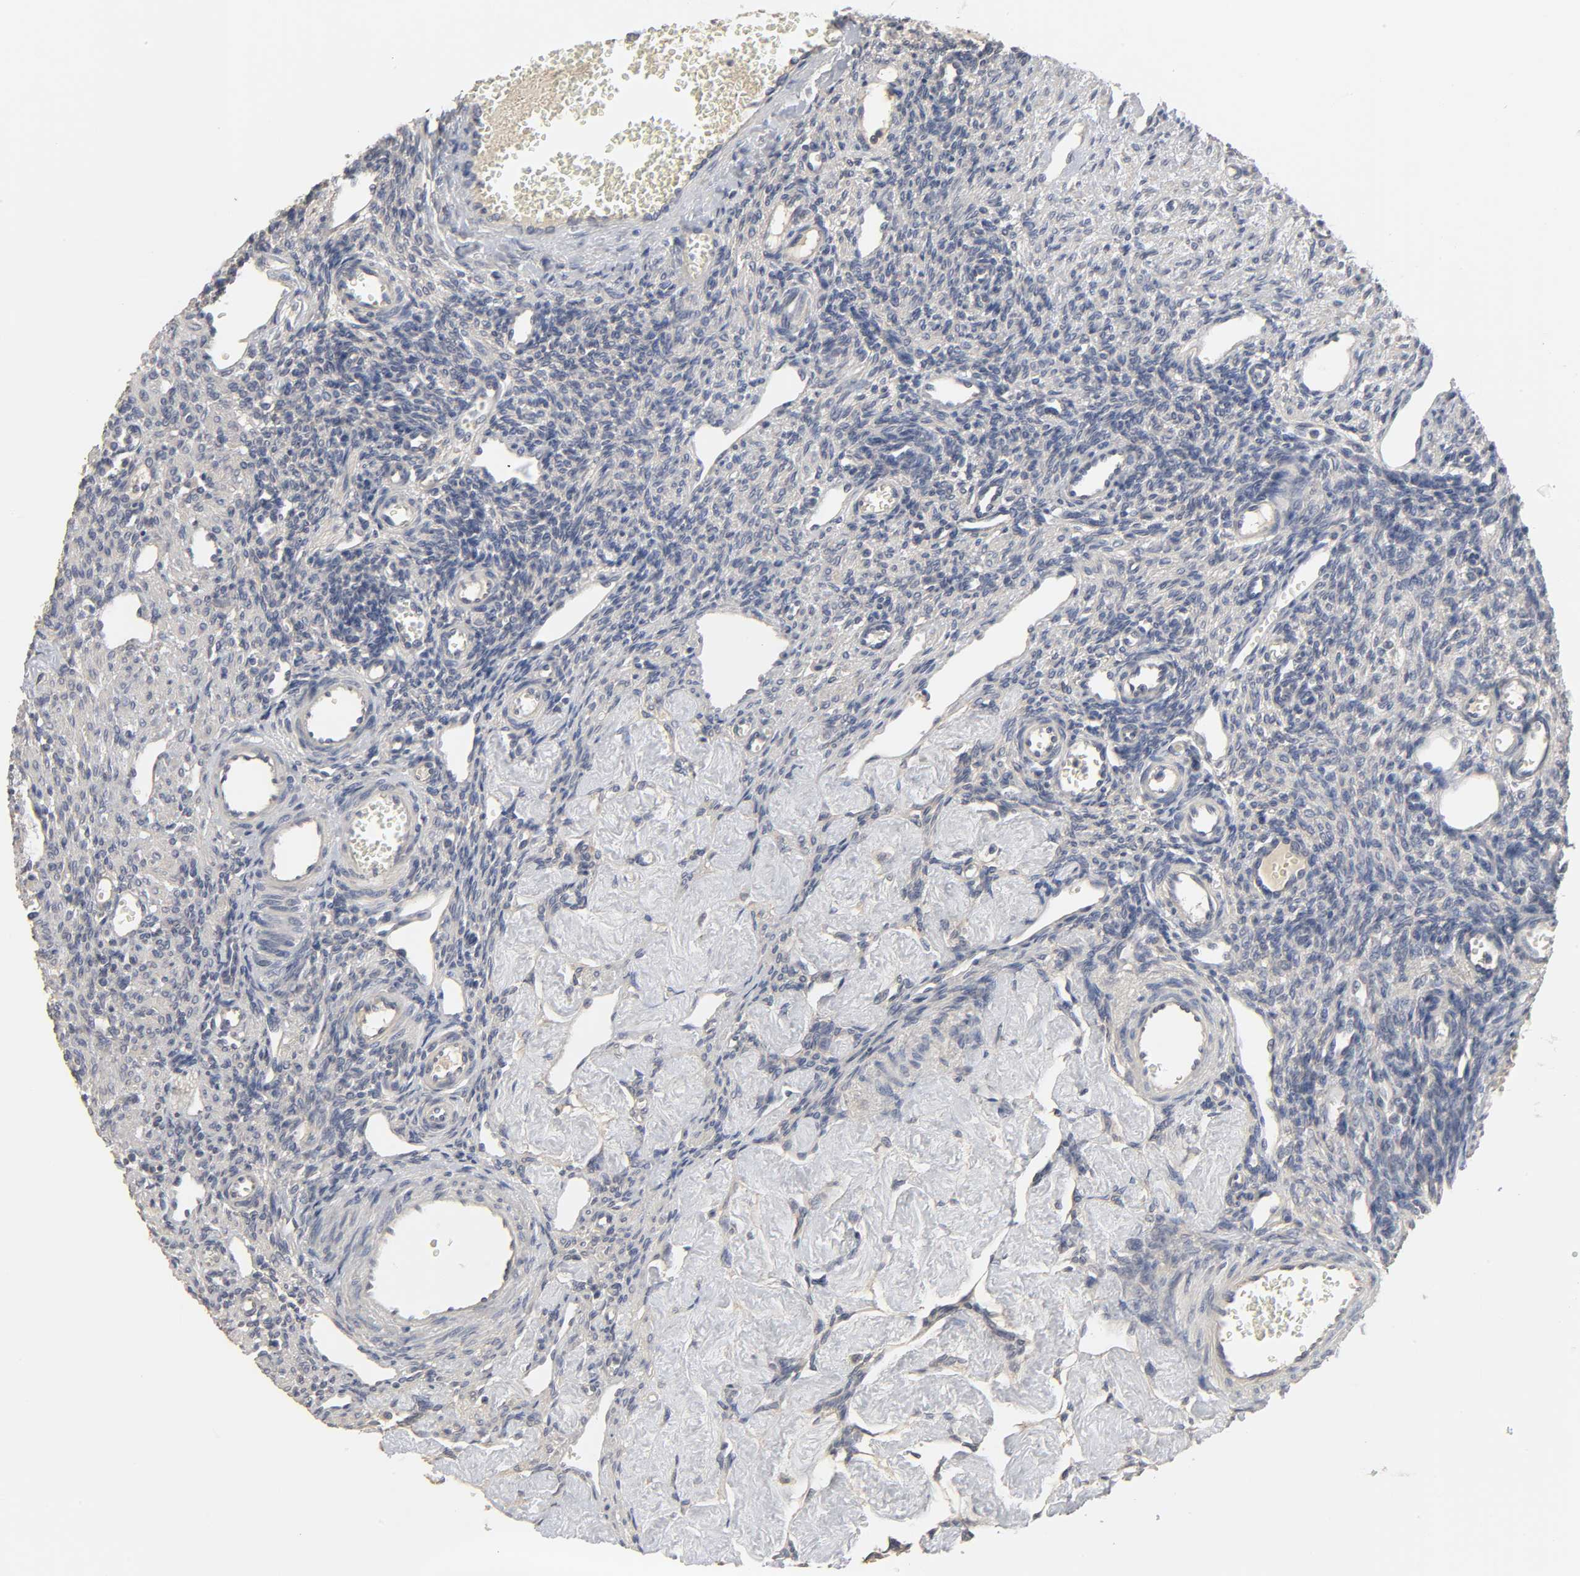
{"staining": {"intensity": "negative", "quantity": "none", "location": "none"}, "tissue": "ovary", "cell_type": "Ovarian stroma cells", "image_type": "normal", "snomed": [{"axis": "morphology", "description": "Normal tissue, NOS"}, {"axis": "topography", "description": "Ovary"}], "caption": "Immunohistochemistry (IHC) of benign ovary demonstrates no positivity in ovarian stroma cells. (Stains: DAB (3,3'-diaminobenzidine) immunohistochemistry (IHC) with hematoxylin counter stain, Microscopy: brightfield microscopy at high magnification).", "gene": "SLC10A2", "patient": {"sex": "female", "age": 33}}